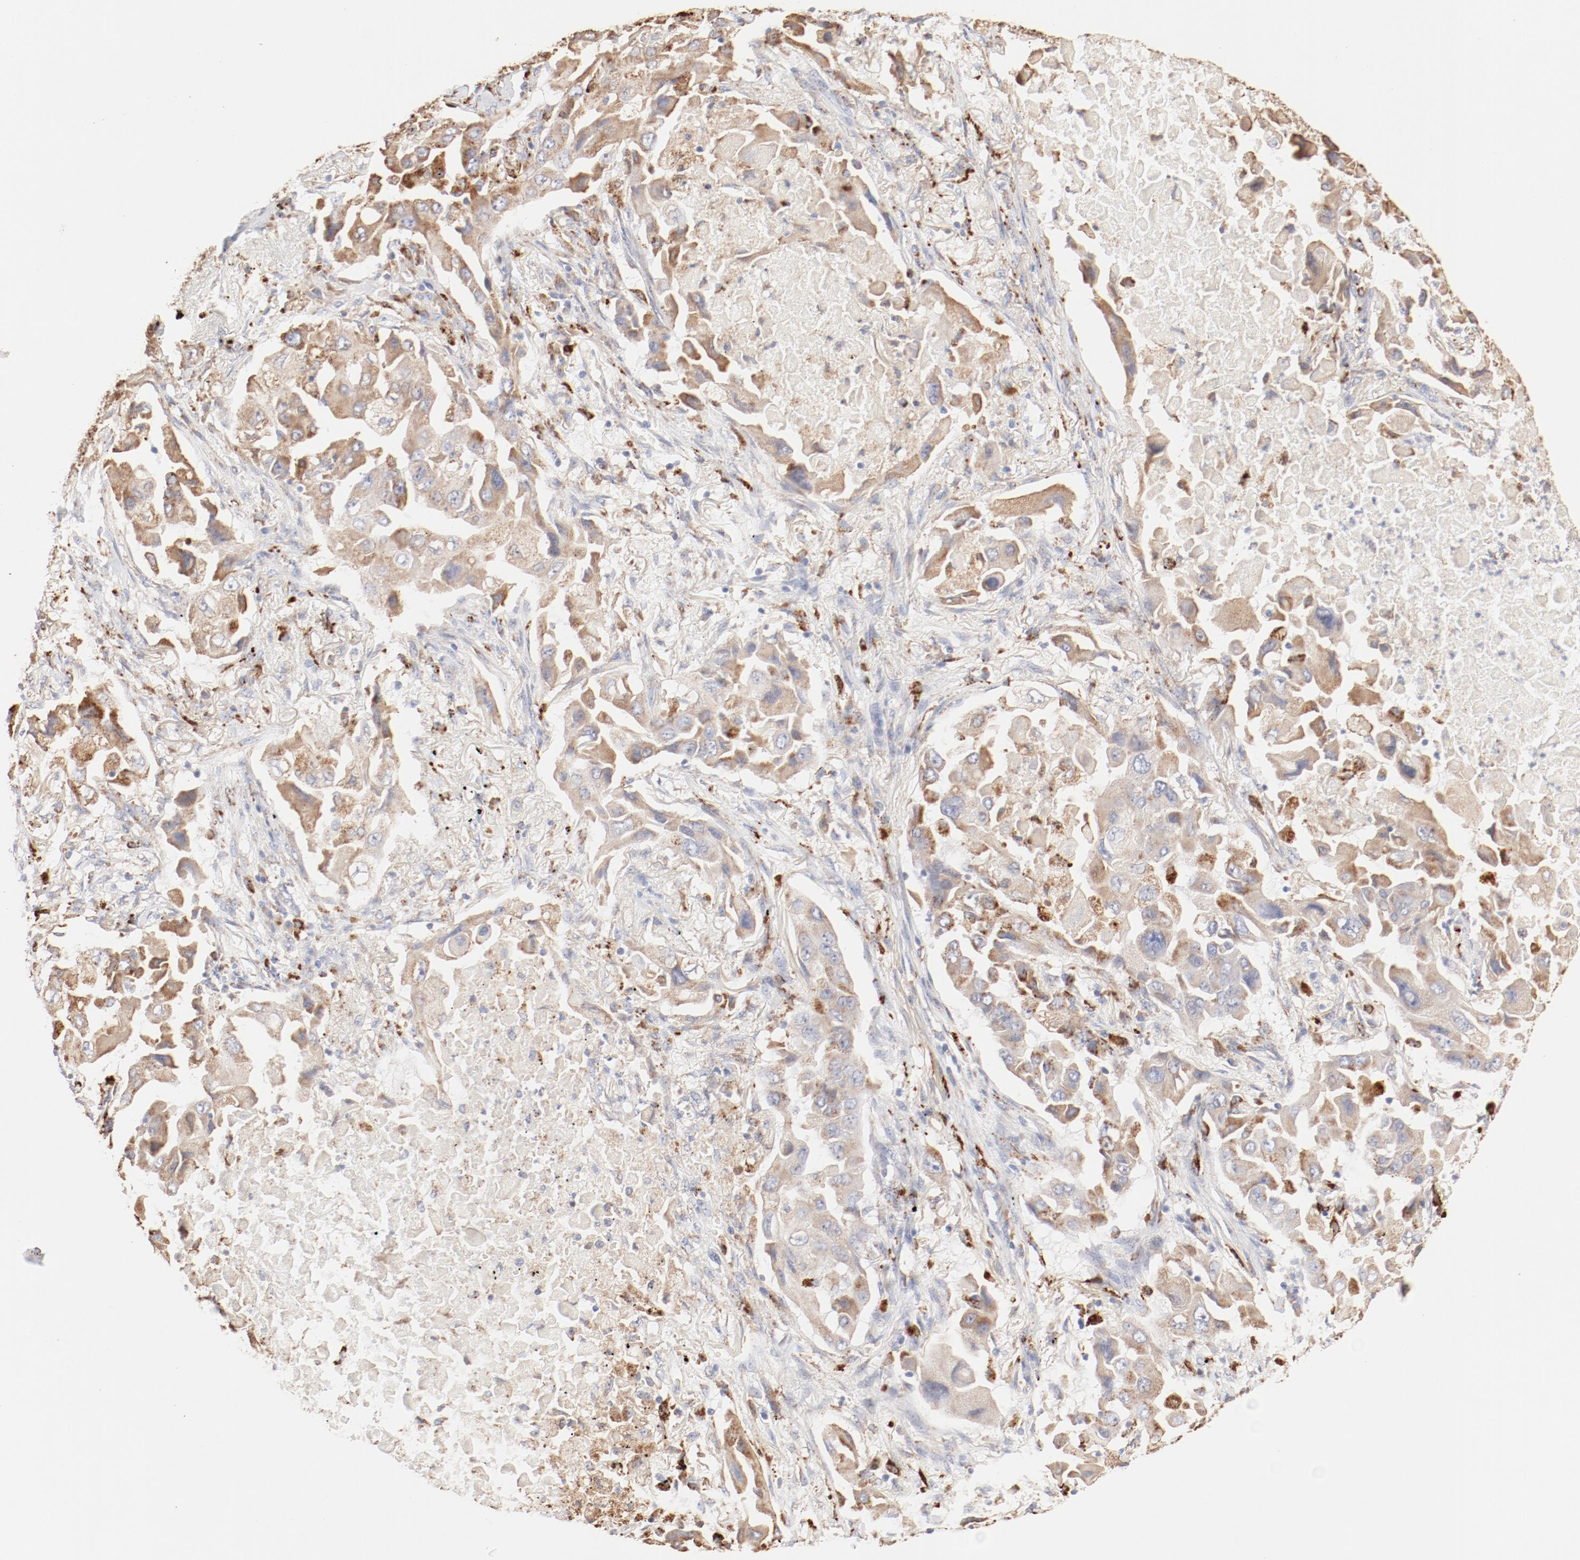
{"staining": {"intensity": "moderate", "quantity": ">75%", "location": "cytoplasmic/membranous"}, "tissue": "lung cancer", "cell_type": "Tumor cells", "image_type": "cancer", "snomed": [{"axis": "morphology", "description": "Adenocarcinoma, NOS"}, {"axis": "topography", "description": "Lung"}], "caption": "Lung cancer (adenocarcinoma) stained with a protein marker exhibits moderate staining in tumor cells.", "gene": "CTSH", "patient": {"sex": "female", "age": 65}}